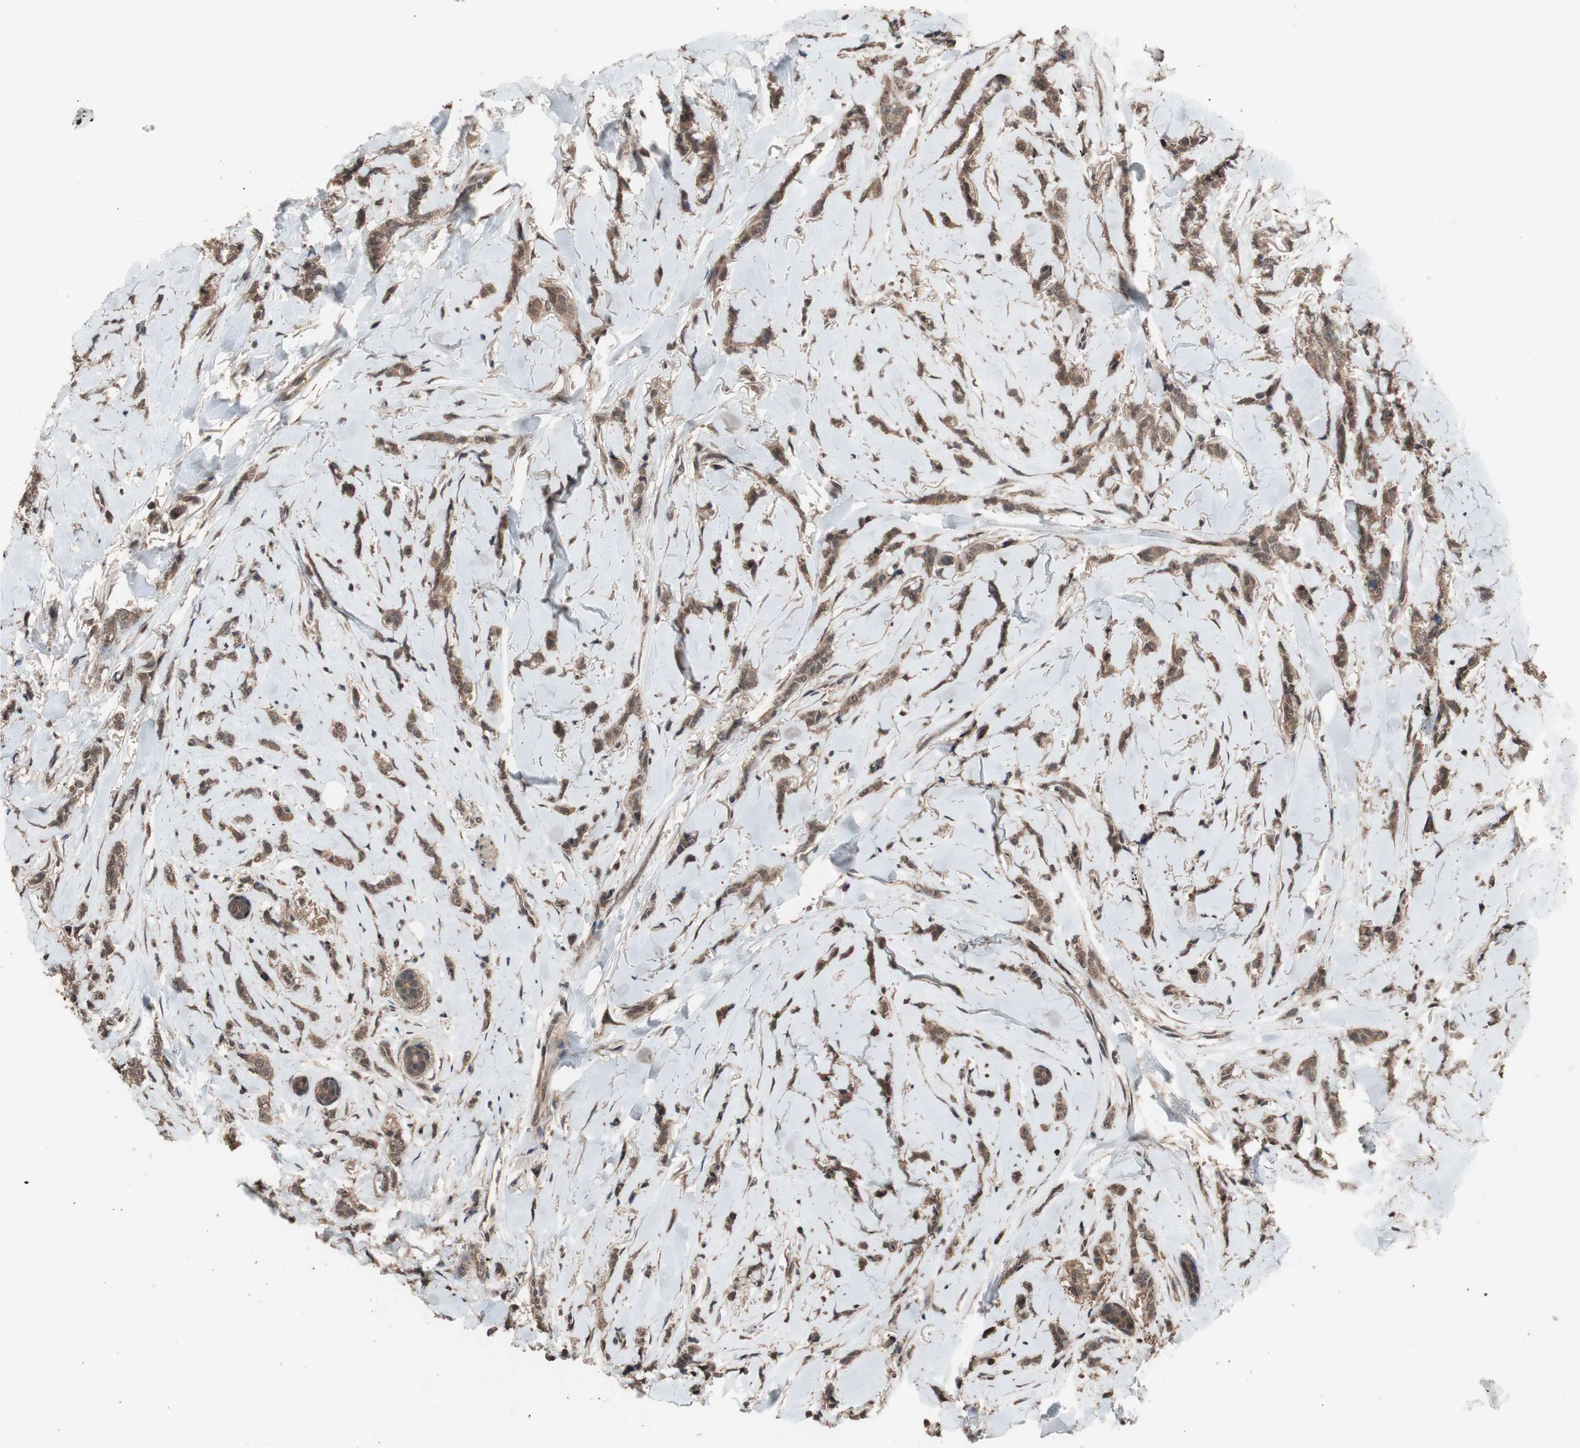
{"staining": {"intensity": "moderate", "quantity": ">75%", "location": "cytoplasmic/membranous"}, "tissue": "breast cancer", "cell_type": "Tumor cells", "image_type": "cancer", "snomed": [{"axis": "morphology", "description": "Lobular carcinoma"}, {"axis": "topography", "description": "Skin"}, {"axis": "topography", "description": "Breast"}], "caption": "The histopathology image exhibits a brown stain indicating the presence of a protein in the cytoplasmic/membranous of tumor cells in breast lobular carcinoma.", "gene": "KANSL1", "patient": {"sex": "female", "age": 46}}